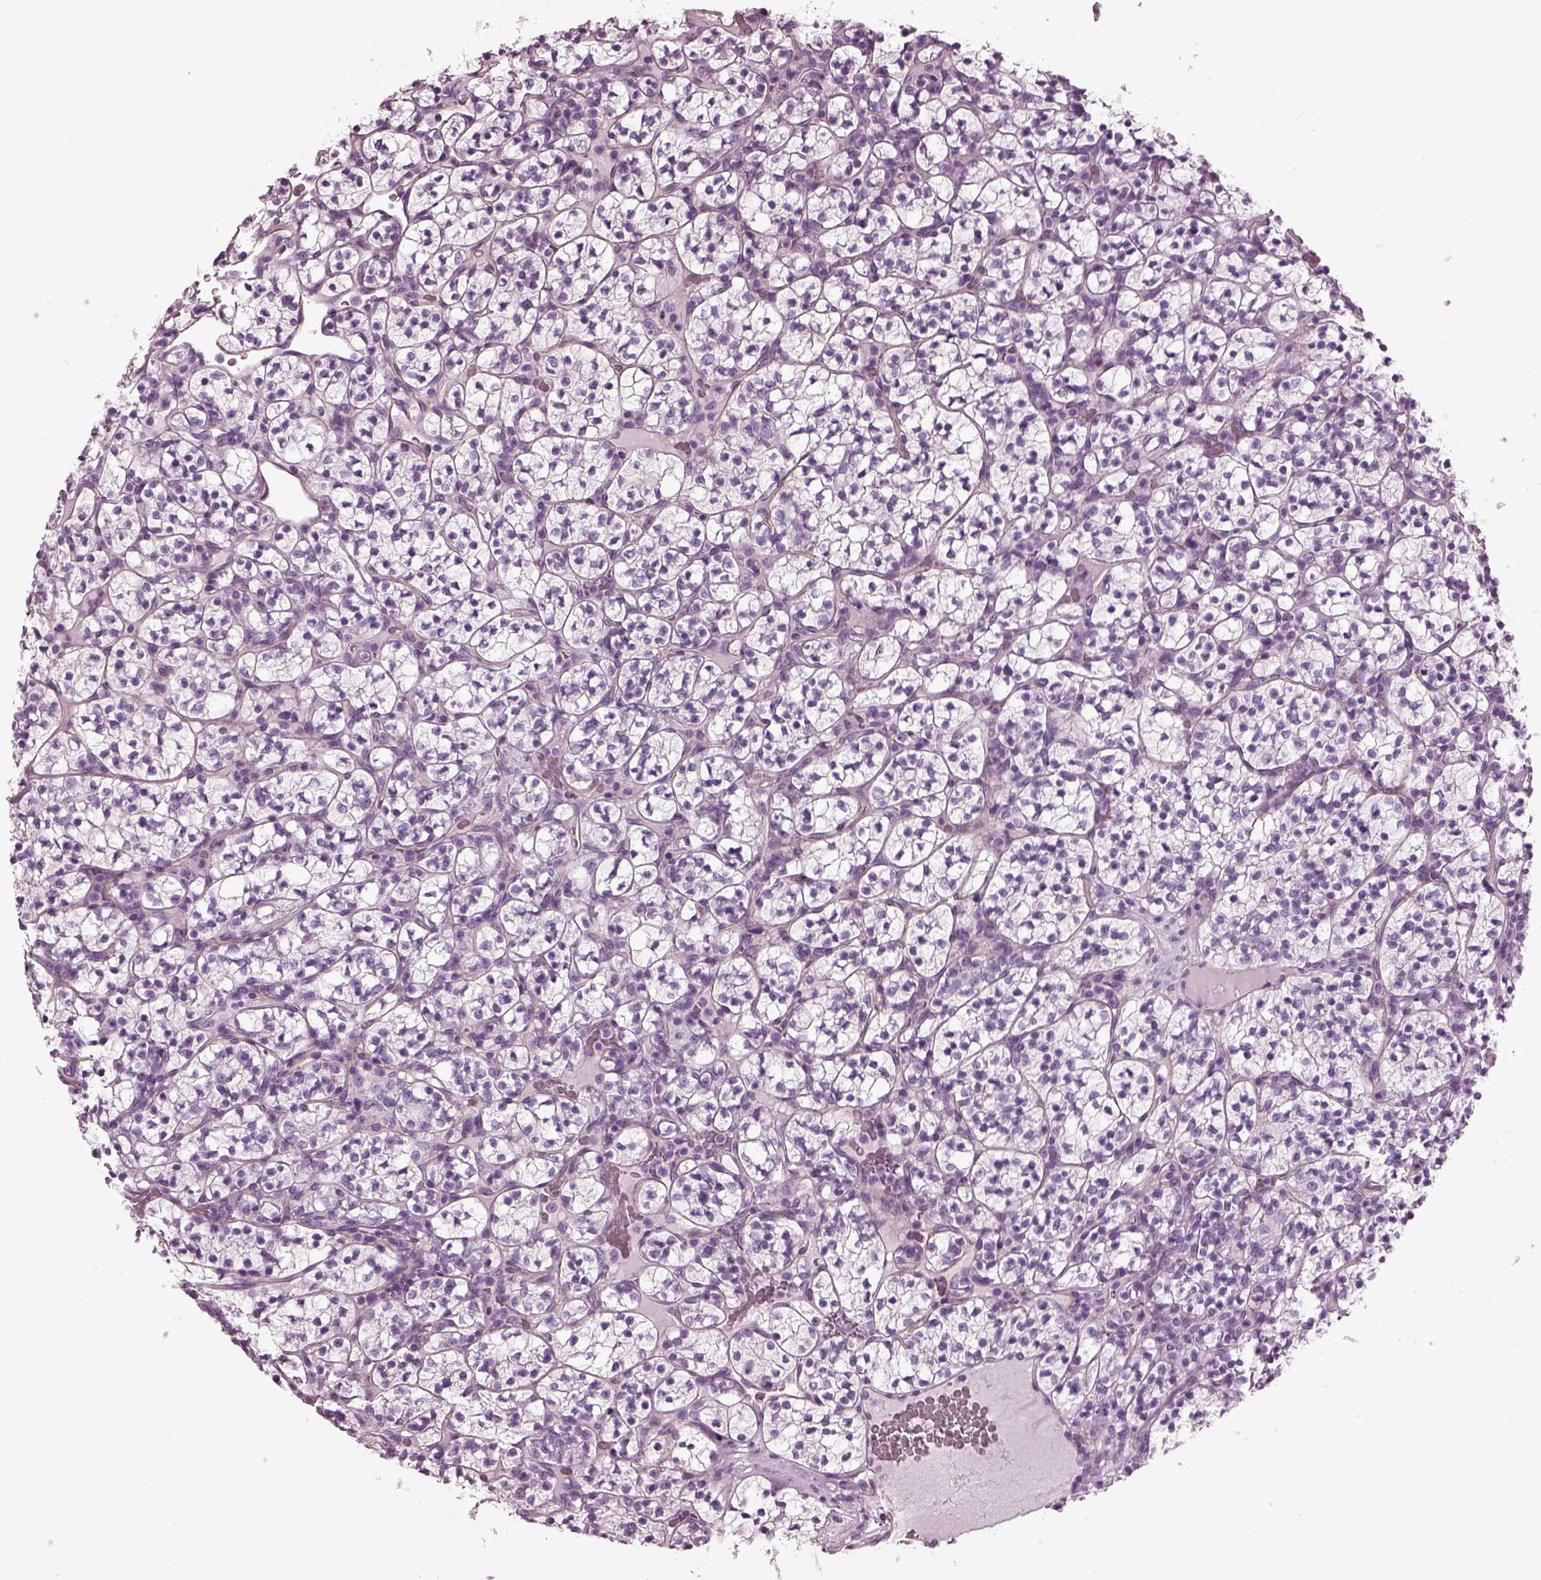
{"staining": {"intensity": "negative", "quantity": "none", "location": "none"}, "tissue": "renal cancer", "cell_type": "Tumor cells", "image_type": "cancer", "snomed": [{"axis": "morphology", "description": "Adenocarcinoma, NOS"}, {"axis": "topography", "description": "Kidney"}], "caption": "Tumor cells show no significant expression in adenocarcinoma (renal).", "gene": "BFSP1", "patient": {"sex": "female", "age": 89}}